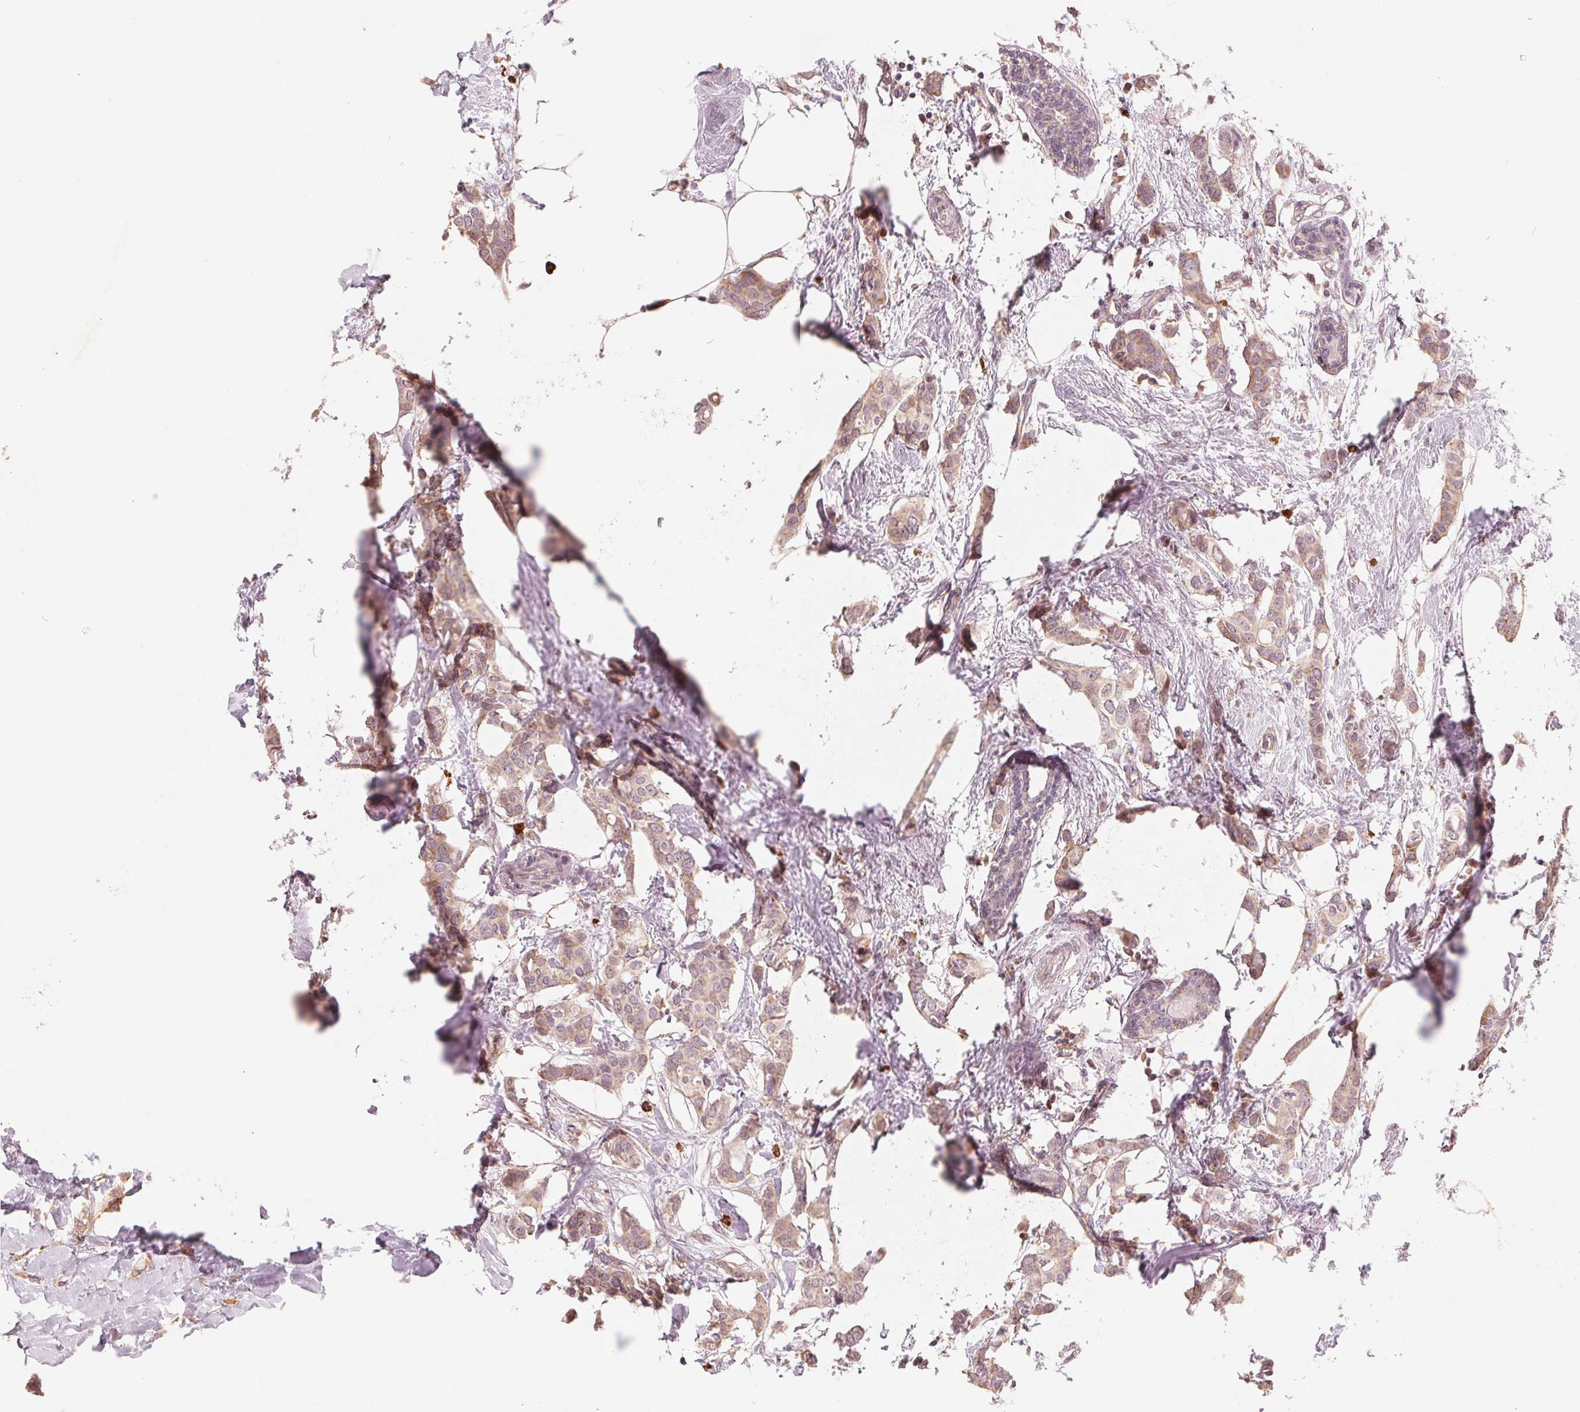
{"staining": {"intensity": "weak", "quantity": ">75%", "location": "cytoplasmic/membranous"}, "tissue": "breast cancer", "cell_type": "Tumor cells", "image_type": "cancer", "snomed": [{"axis": "morphology", "description": "Duct carcinoma"}, {"axis": "topography", "description": "Breast"}], "caption": "About >75% of tumor cells in breast invasive ductal carcinoma exhibit weak cytoplasmic/membranous protein positivity as visualized by brown immunohistochemical staining.", "gene": "GIGYF2", "patient": {"sex": "female", "age": 62}}